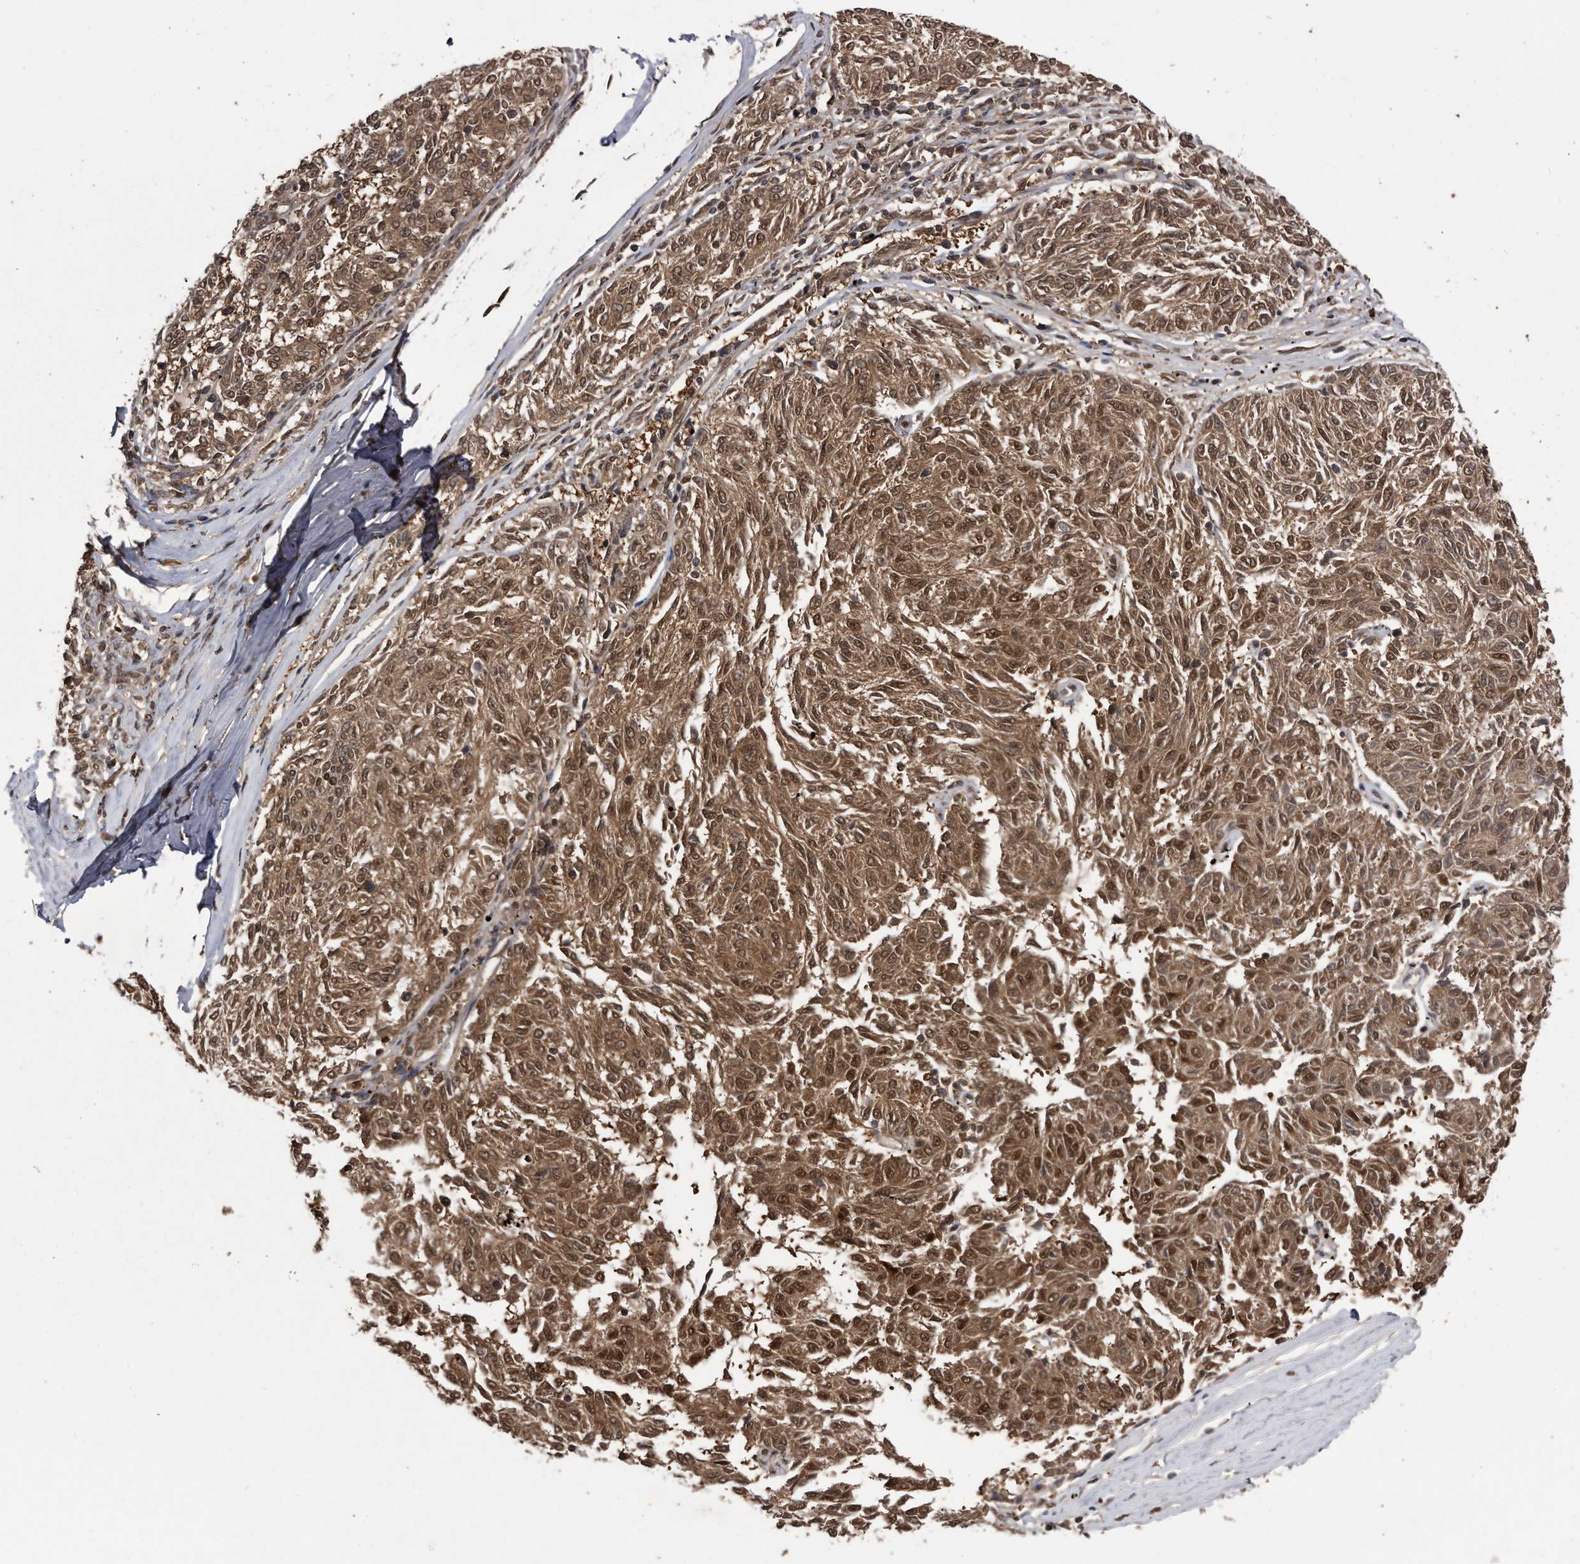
{"staining": {"intensity": "moderate", "quantity": ">75%", "location": "cytoplasmic/membranous,nuclear"}, "tissue": "melanoma", "cell_type": "Tumor cells", "image_type": "cancer", "snomed": [{"axis": "morphology", "description": "Malignant melanoma, NOS"}, {"axis": "topography", "description": "Skin"}], "caption": "This is a photomicrograph of immunohistochemistry staining of melanoma, which shows moderate staining in the cytoplasmic/membranous and nuclear of tumor cells.", "gene": "RAD23B", "patient": {"sex": "female", "age": 72}}